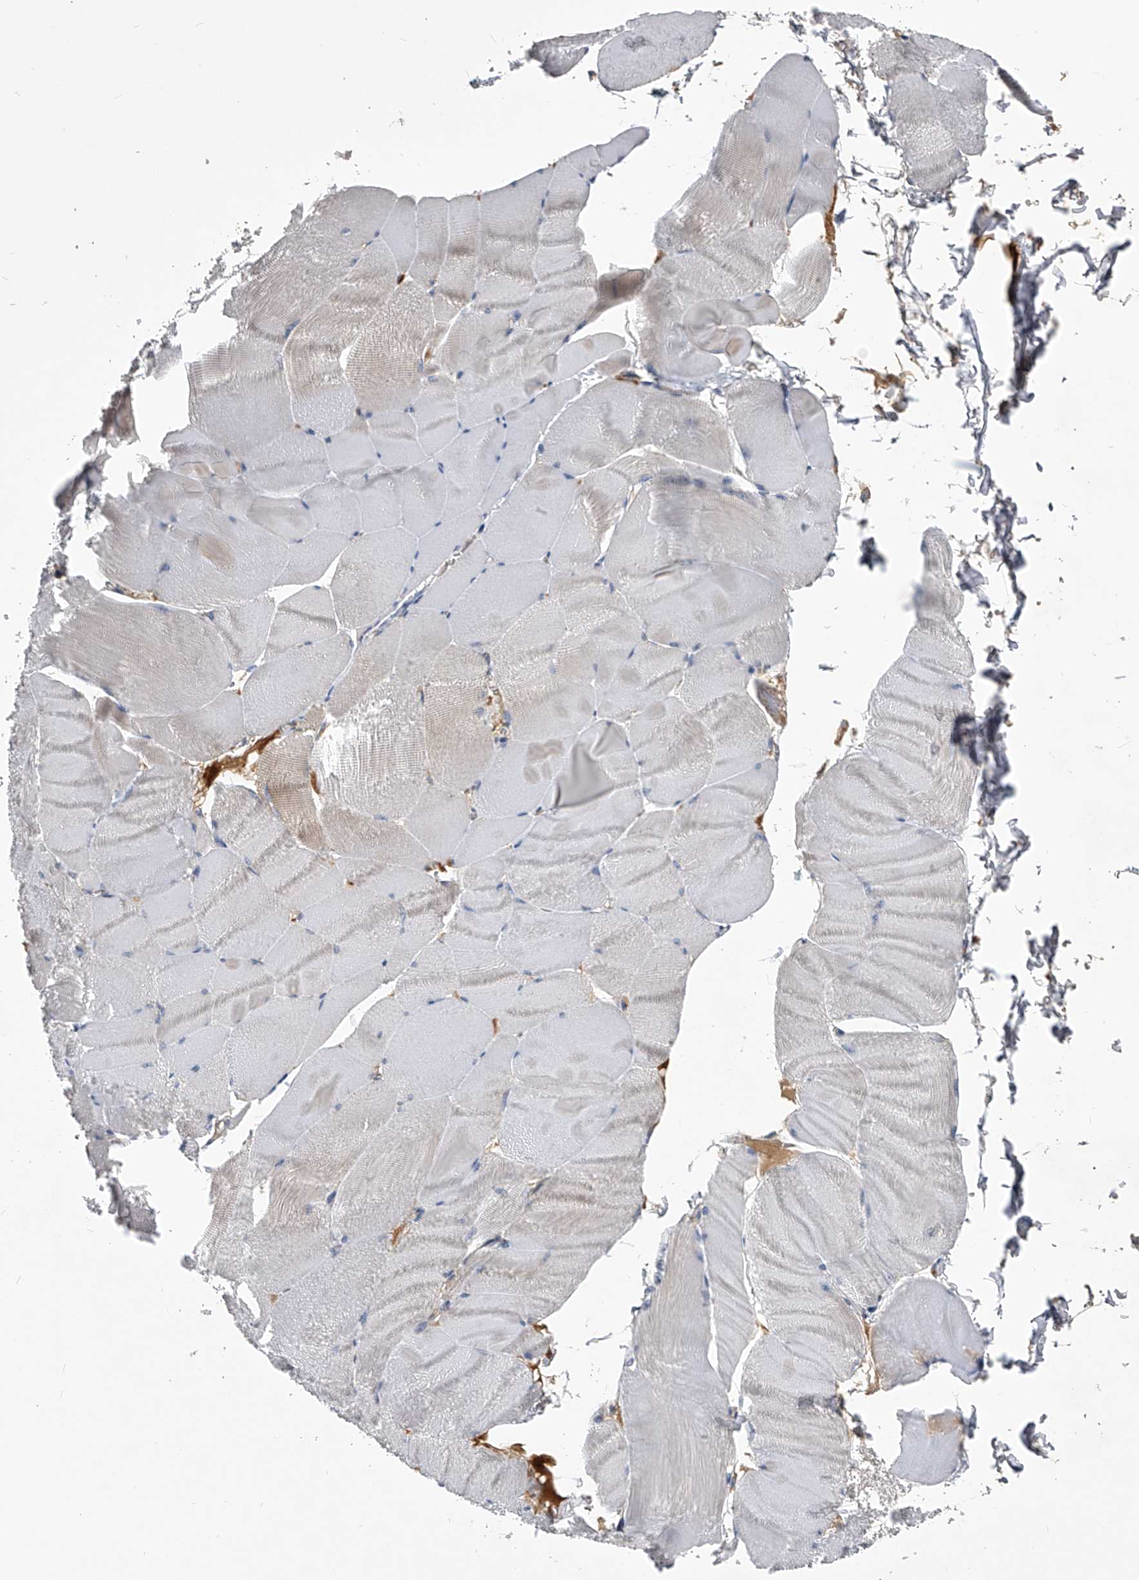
{"staining": {"intensity": "weak", "quantity": "25%-75%", "location": "cytoplasmic/membranous"}, "tissue": "skeletal muscle", "cell_type": "Myocytes", "image_type": "normal", "snomed": [{"axis": "morphology", "description": "Normal tissue, NOS"}, {"axis": "morphology", "description": "Basal cell carcinoma"}, {"axis": "topography", "description": "Skeletal muscle"}], "caption": "Weak cytoplasmic/membranous positivity for a protein is seen in about 25%-75% of myocytes of unremarkable skeletal muscle using IHC.", "gene": "MDN1", "patient": {"sex": "female", "age": 64}}